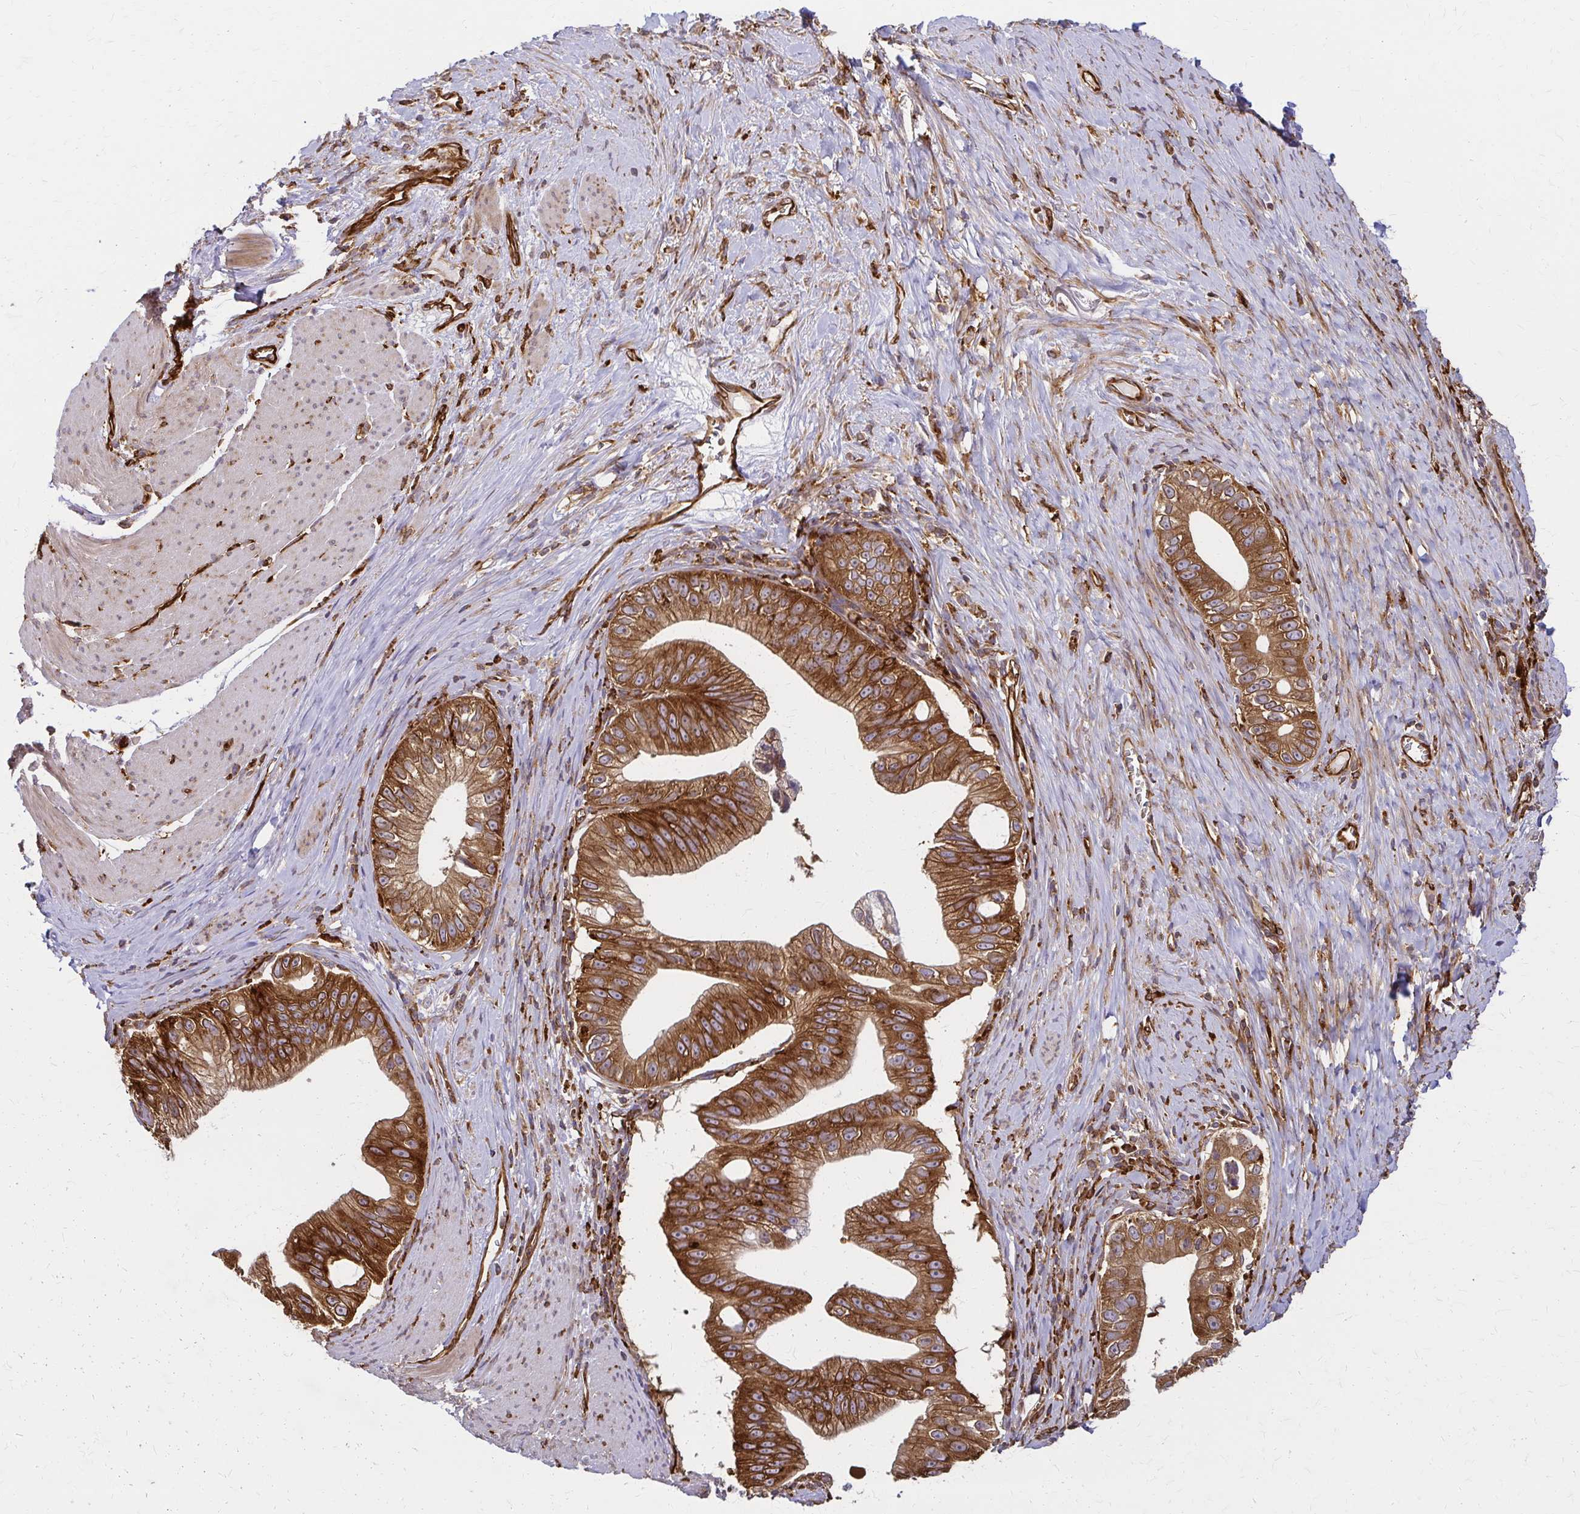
{"staining": {"intensity": "strong", "quantity": ">75%", "location": "cytoplasmic/membranous"}, "tissue": "pancreatic cancer", "cell_type": "Tumor cells", "image_type": "cancer", "snomed": [{"axis": "morphology", "description": "Adenocarcinoma, NOS"}, {"axis": "topography", "description": "Pancreas"}], "caption": "There is high levels of strong cytoplasmic/membranous expression in tumor cells of pancreatic cancer (adenocarcinoma), as demonstrated by immunohistochemical staining (brown color).", "gene": "WASF2", "patient": {"sex": "male", "age": 70}}